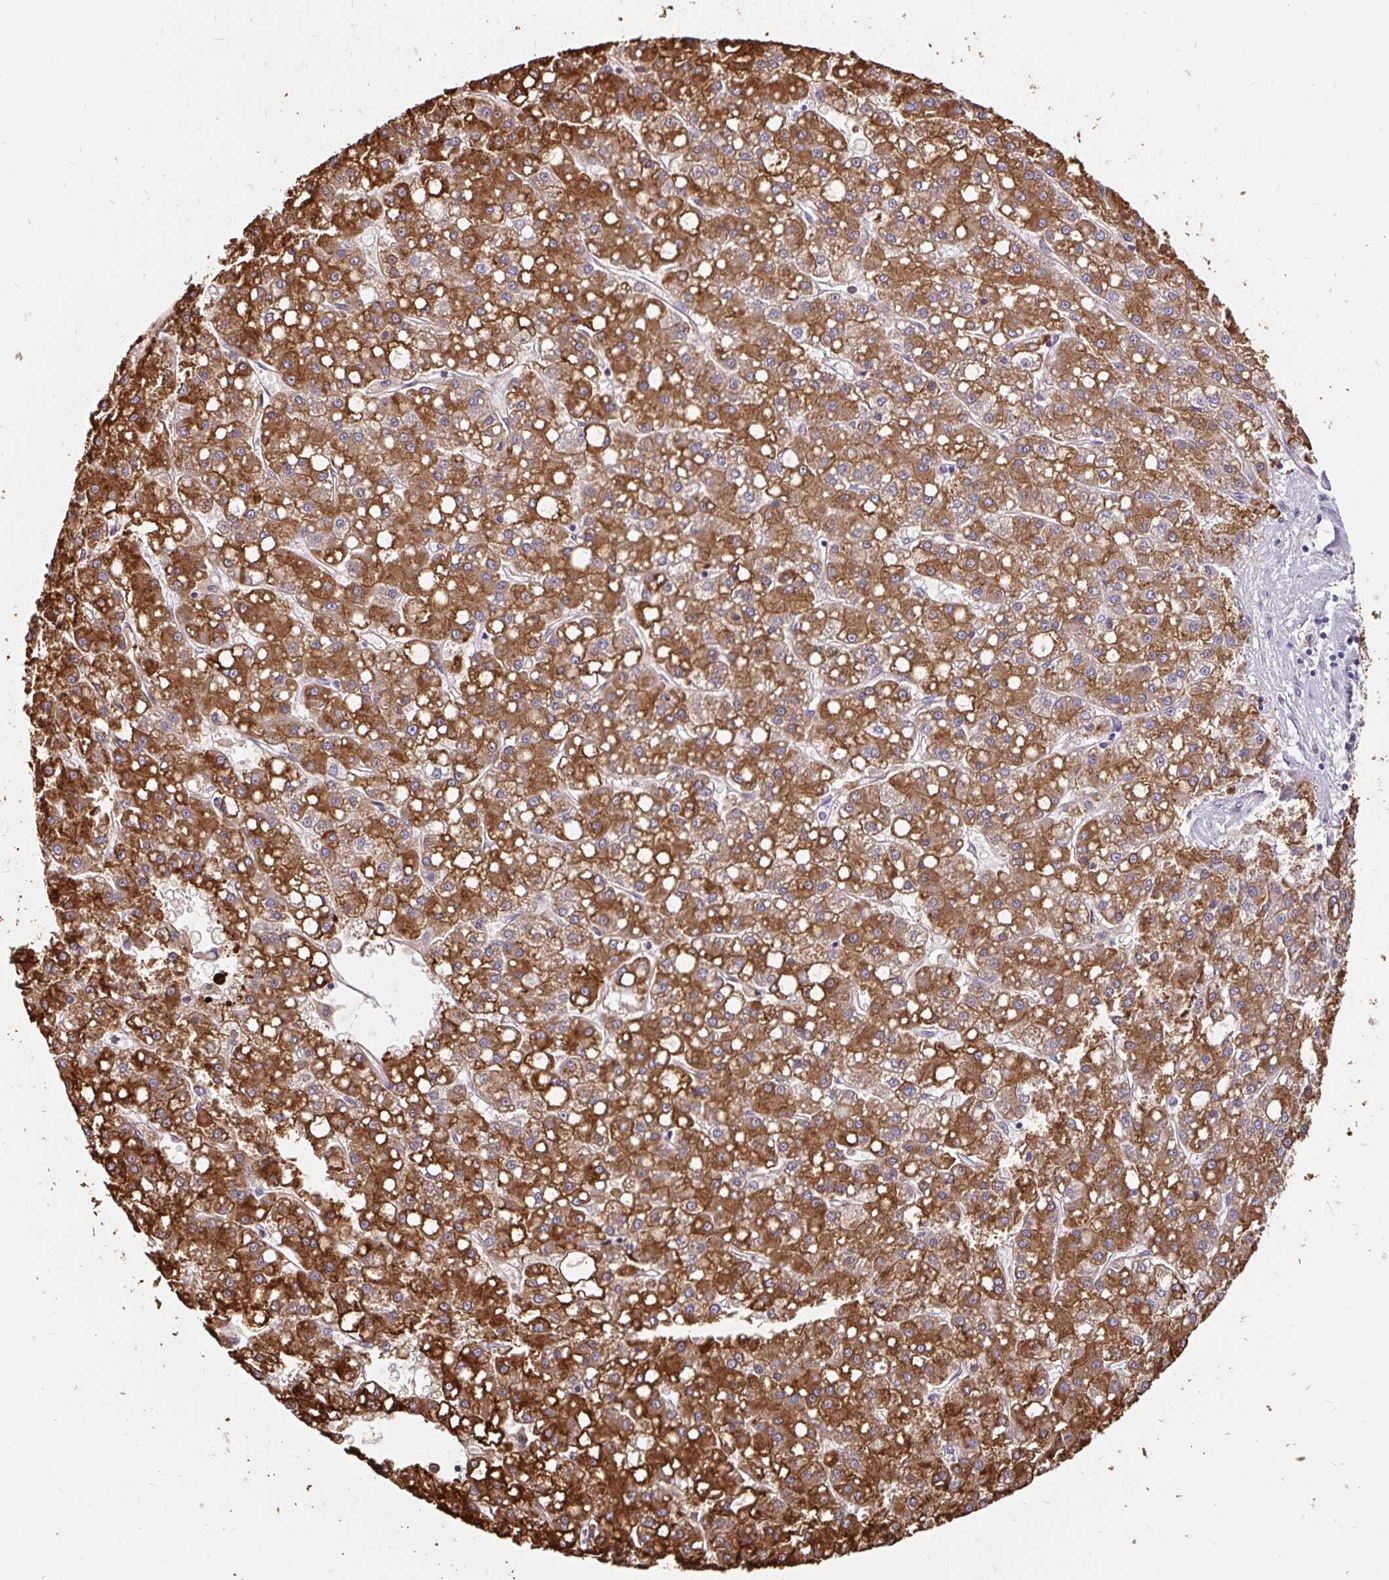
{"staining": {"intensity": "strong", "quantity": ">75%", "location": "cytoplasmic/membranous"}, "tissue": "liver cancer", "cell_type": "Tumor cells", "image_type": "cancer", "snomed": [{"axis": "morphology", "description": "Carcinoma, Hepatocellular, NOS"}, {"axis": "topography", "description": "Liver"}], "caption": "Tumor cells exhibit high levels of strong cytoplasmic/membranous expression in about >75% of cells in liver hepatocellular carcinoma. (brown staining indicates protein expression, while blue staining denotes nuclei).", "gene": "EML5", "patient": {"sex": "male", "age": 67}}